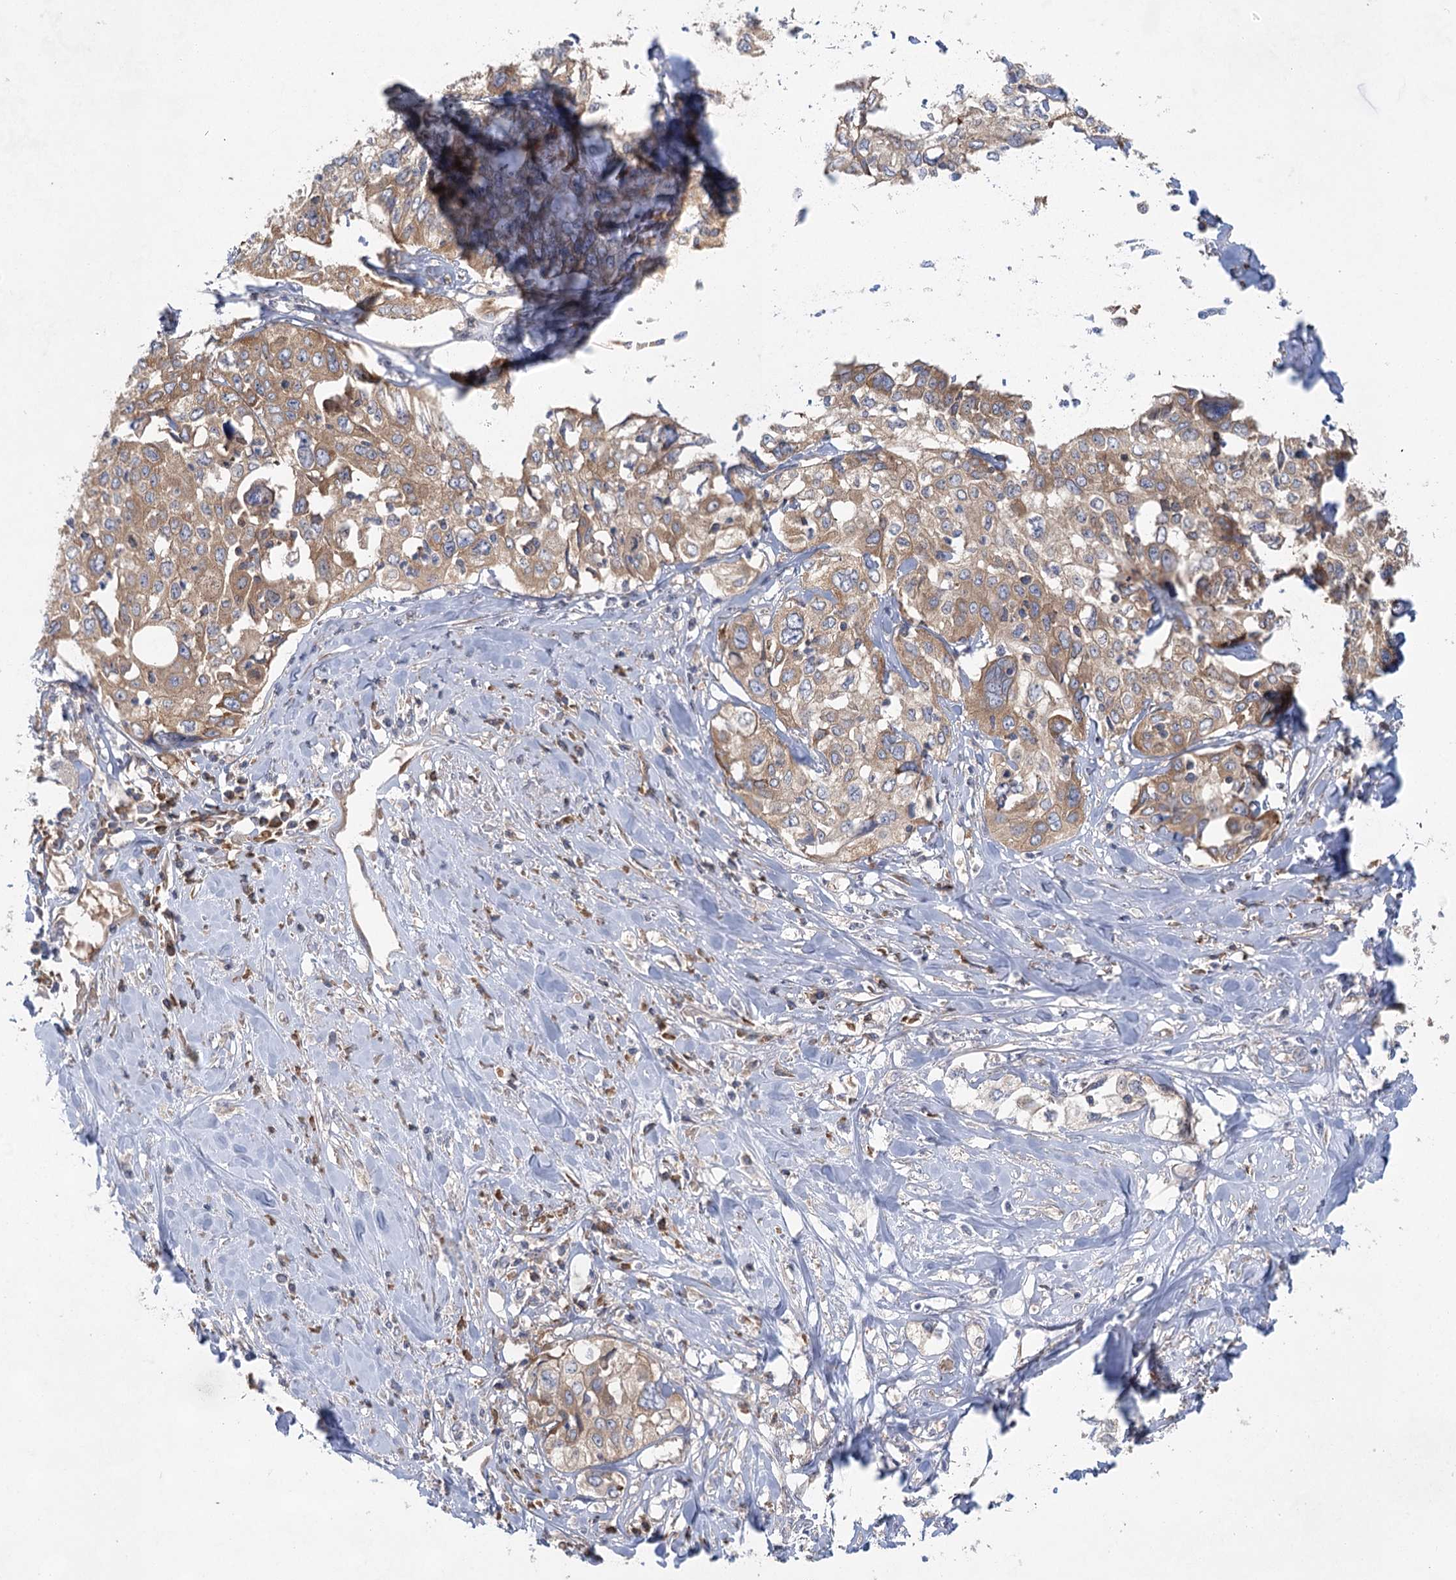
{"staining": {"intensity": "moderate", "quantity": ">75%", "location": "cytoplasmic/membranous"}, "tissue": "cervical cancer", "cell_type": "Tumor cells", "image_type": "cancer", "snomed": [{"axis": "morphology", "description": "Squamous cell carcinoma, NOS"}, {"axis": "topography", "description": "Cervix"}], "caption": "Cervical squamous cell carcinoma stained with a protein marker shows moderate staining in tumor cells.", "gene": "EIF3A", "patient": {"sex": "female", "age": 31}}